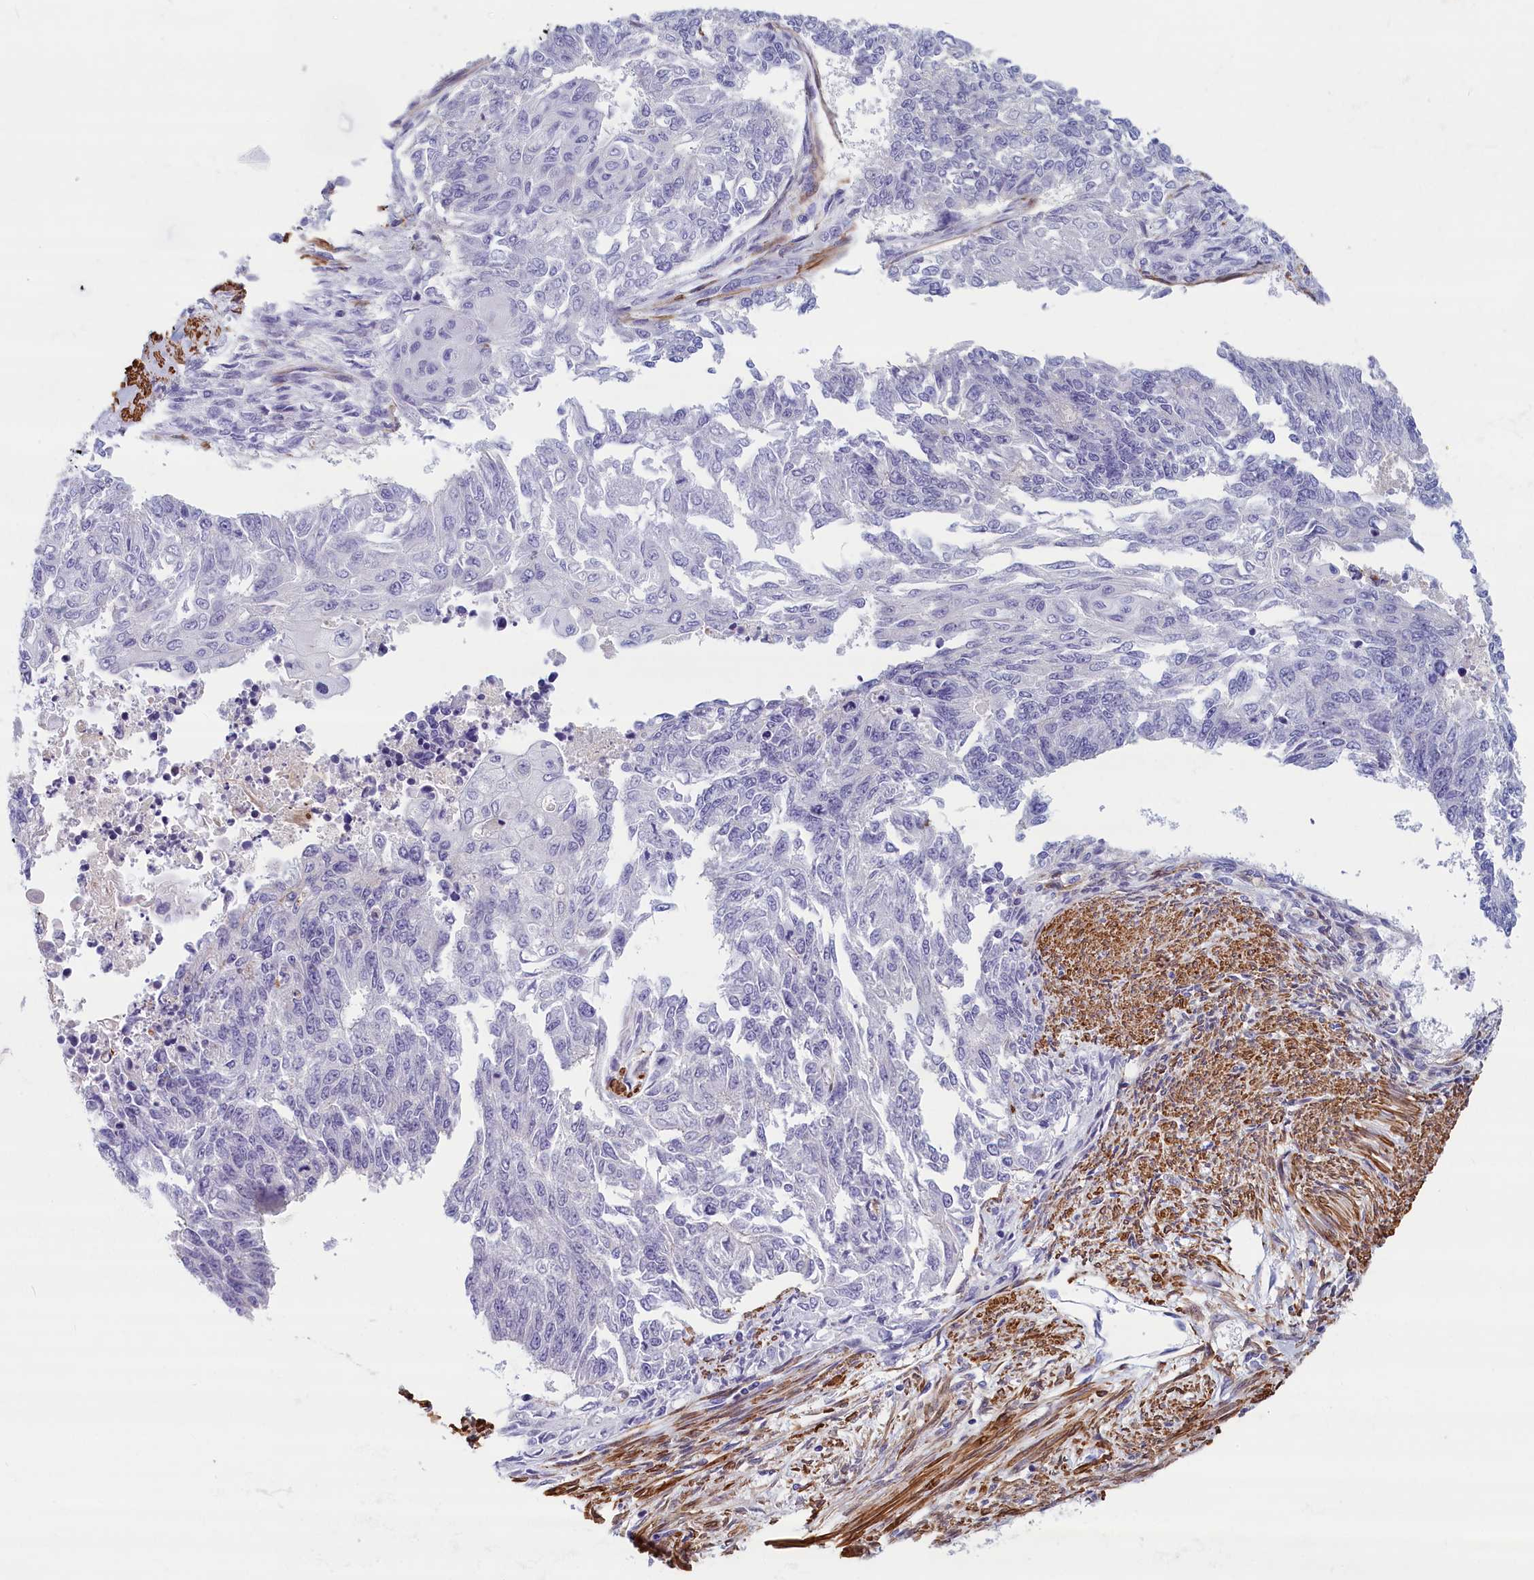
{"staining": {"intensity": "negative", "quantity": "none", "location": "none"}, "tissue": "endometrial cancer", "cell_type": "Tumor cells", "image_type": "cancer", "snomed": [{"axis": "morphology", "description": "Adenocarcinoma, NOS"}, {"axis": "topography", "description": "Endometrium"}], "caption": "There is no significant expression in tumor cells of endometrial cancer.", "gene": "BCL2L13", "patient": {"sex": "female", "age": 32}}